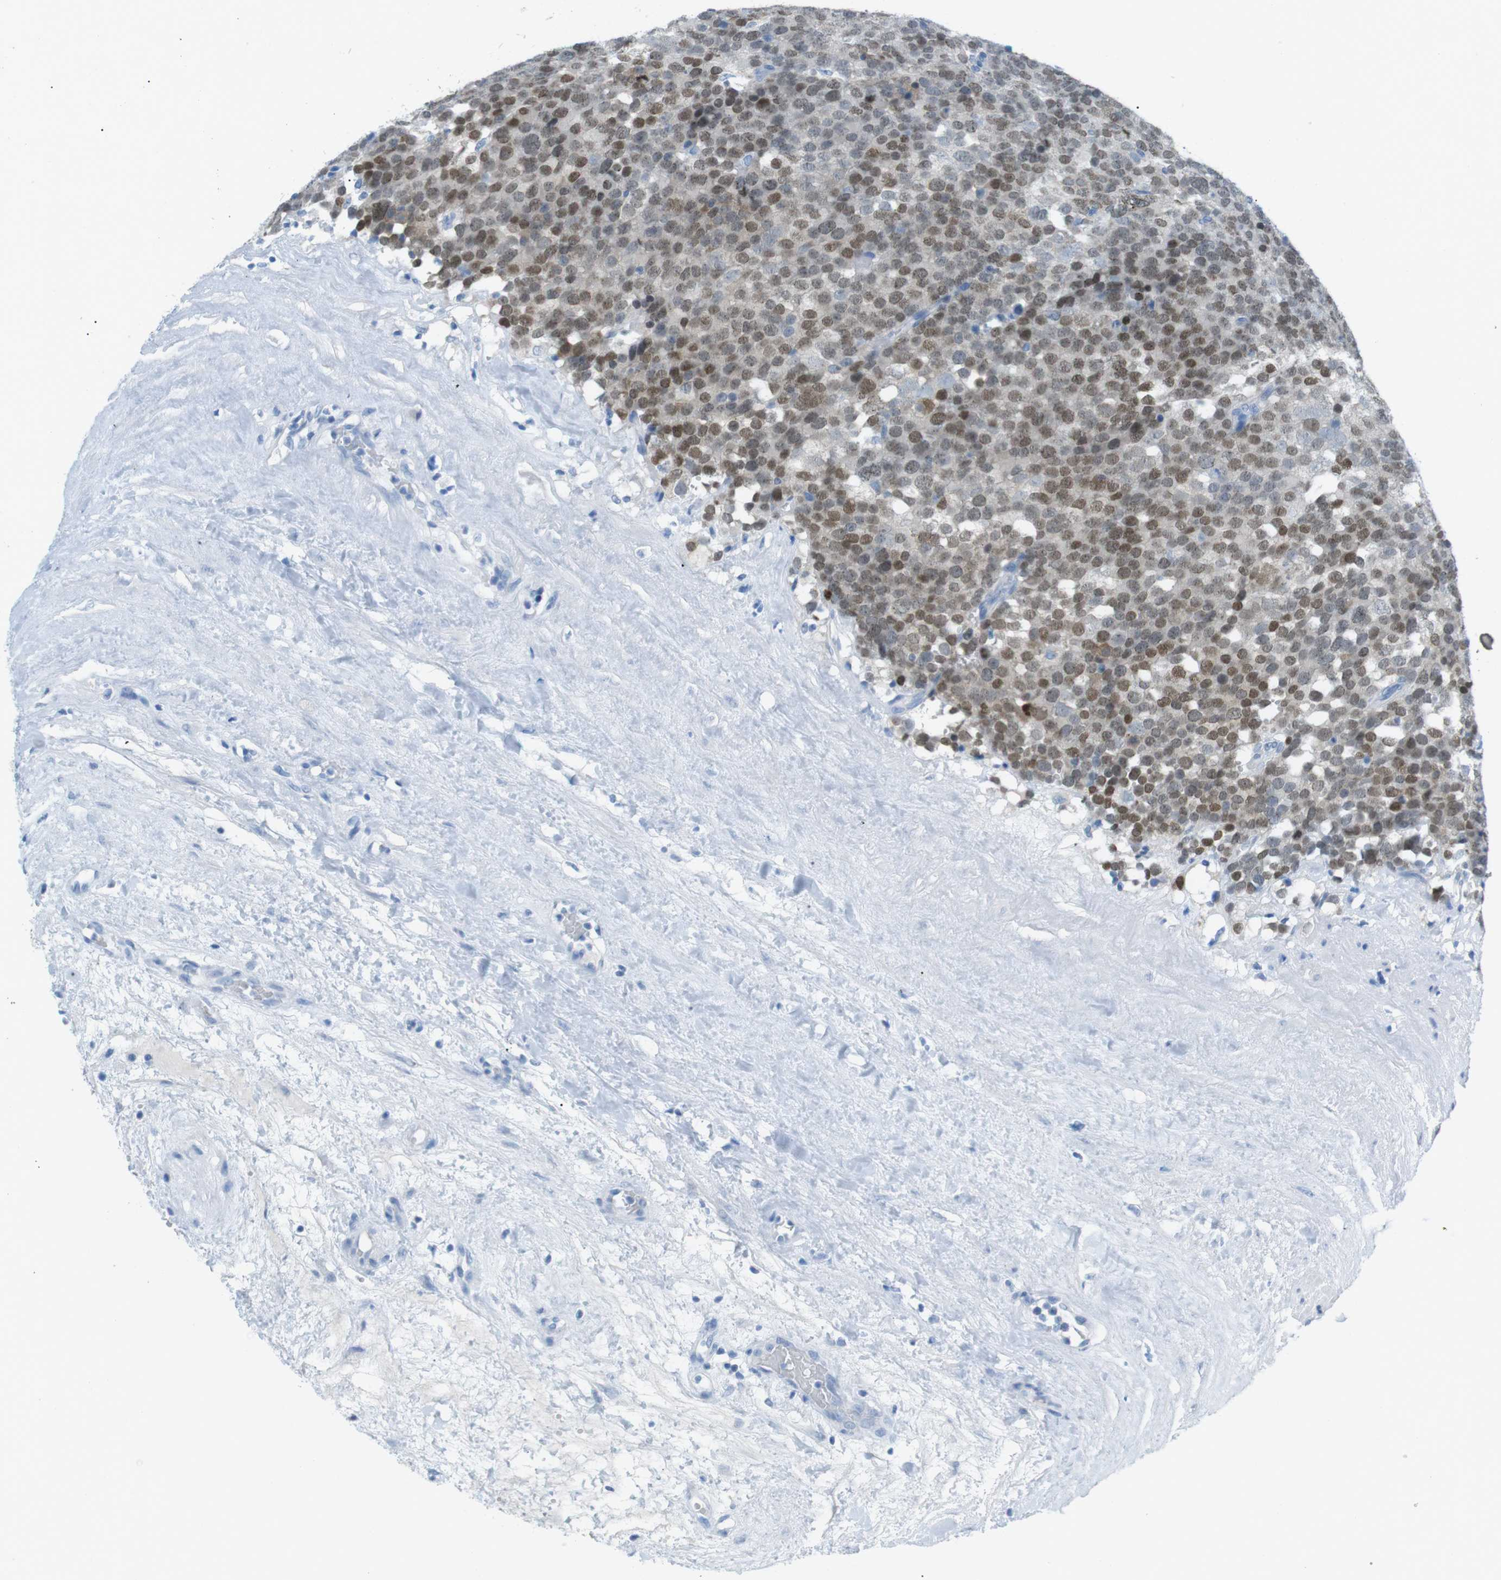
{"staining": {"intensity": "moderate", "quantity": ">75%", "location": "nuclear"}, "tissue": "testis cancer", "cell_type": "Tumor cells", "image_type": "cancer", "snomed": [{"axis": "morphology", "description": "Seminoma, NOS"}, {"axis": "topography", "description": "Testis"}], "caption": "About >75% of tumor cells in testis cancer display moderate nuclear protein staining as visualized by brown immunohistochemical staining.", "gene": "SALL4", "patient": {"sex": "male", "age": 71}}